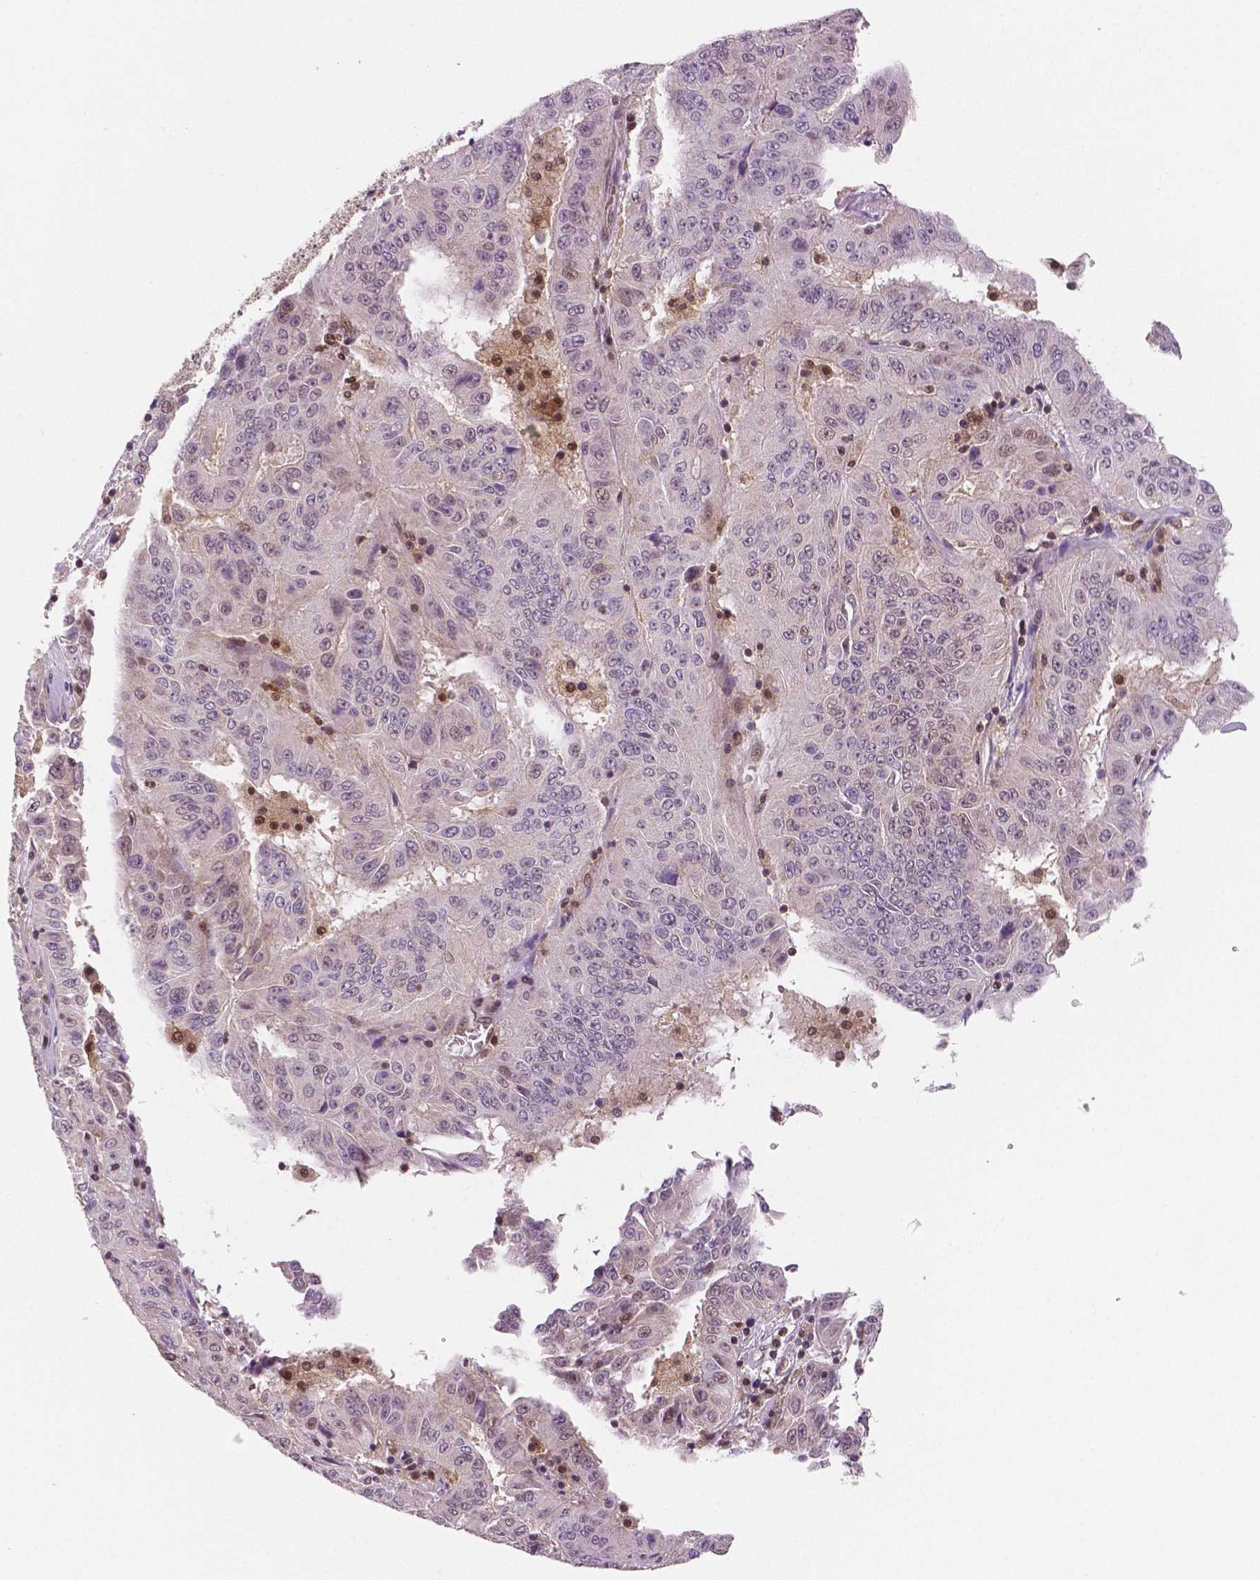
{"staining": {"intensity": "negative", "quantity": "none", "location": "none"}, "tissue": "pancreatic cancer", "cell_type": "Tumor cells", "image_type": "cancer", "snomed": [{"axis": "morphology", "description": "Adenocarcinoma, NOS"}, {"axis": "topography", "description": "Pancreas"}], "caption": "Tumor cells are negative for brown protein staining in adenocarcinoma (pancreatic).", "gene": "STAT3", "patient": {"sex": "male", "age": 63}}